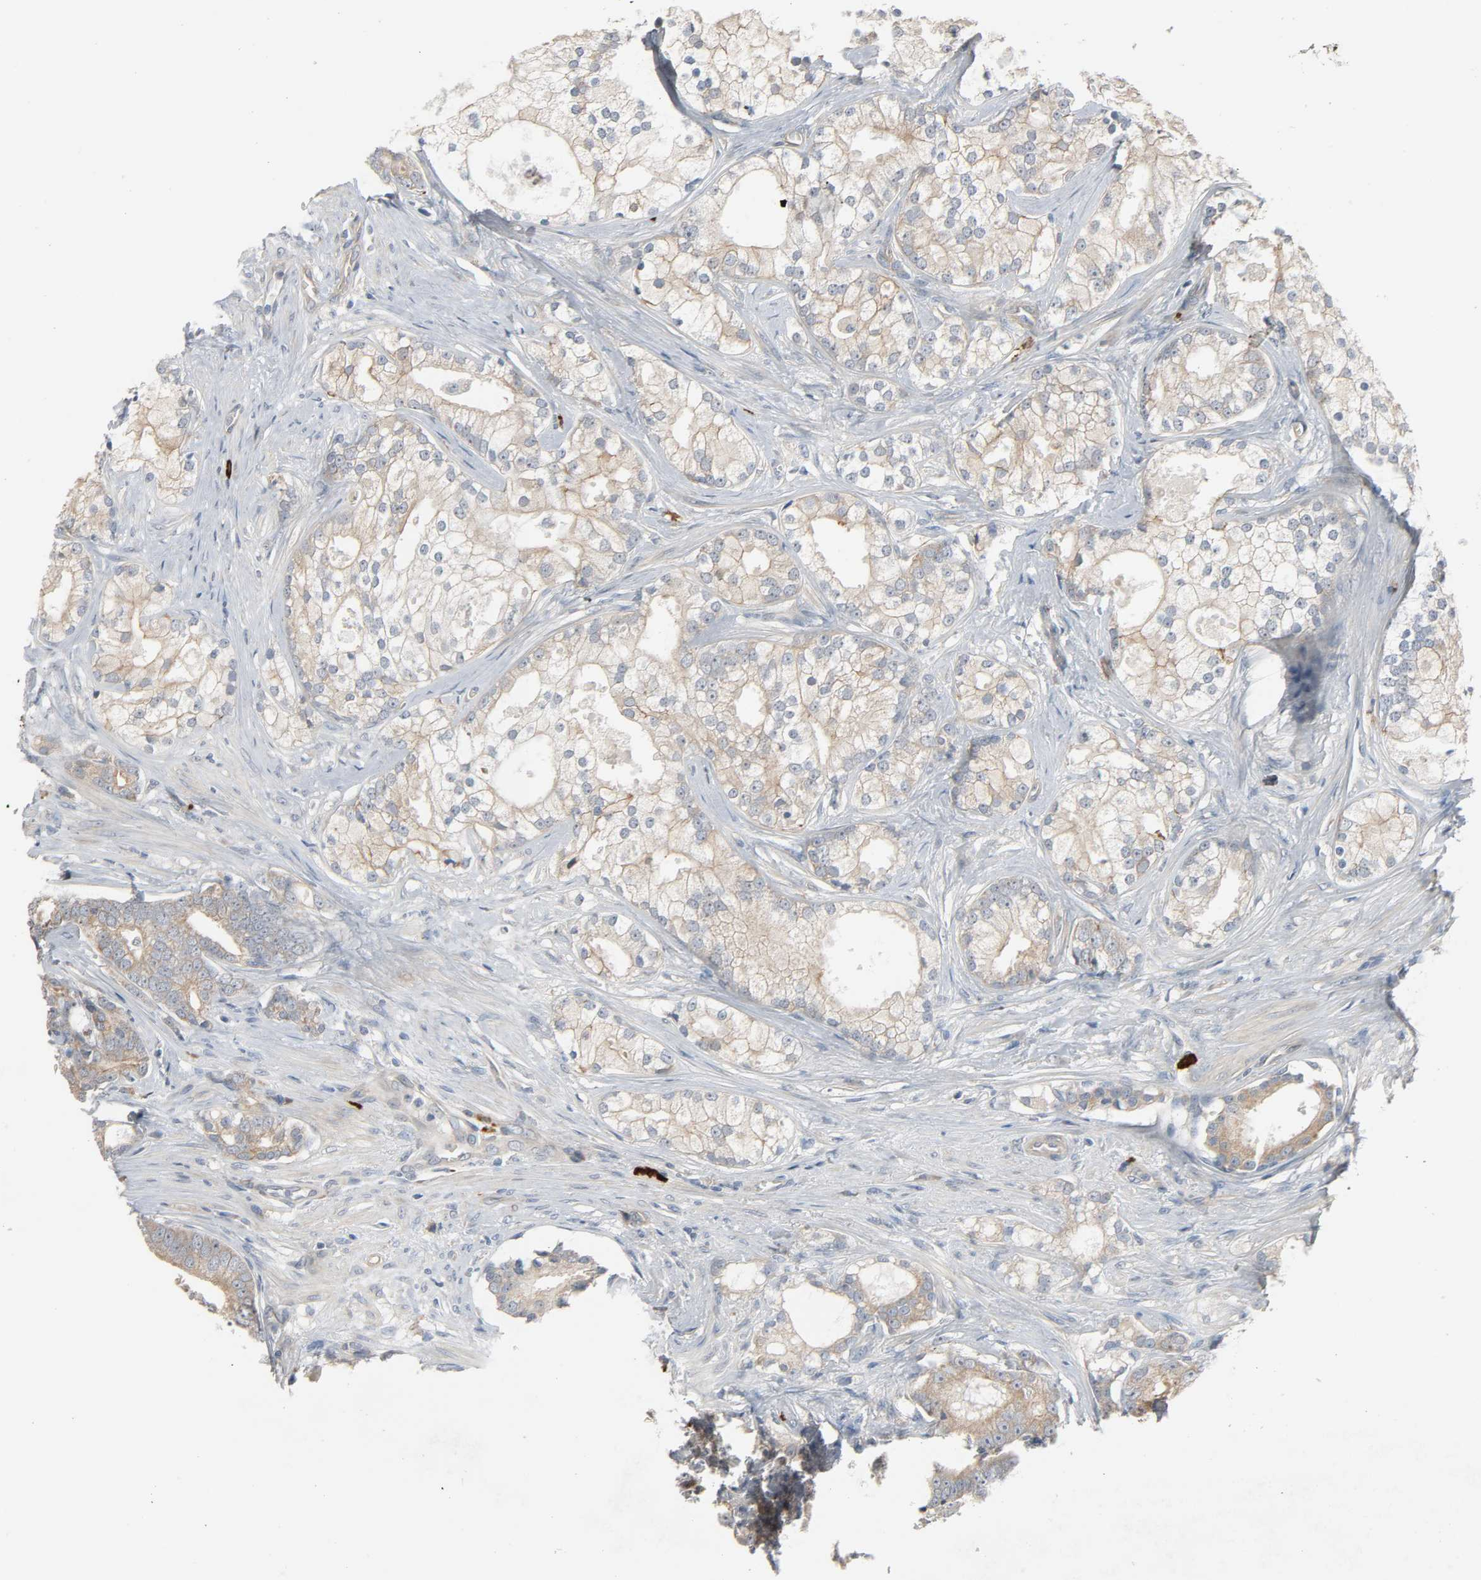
{"staining": {"intensity": "weak", "quantity": ">75%", "location": "cytoplasmic/membranous"}, "tissue": "prostate cancer", "cell_type": "Tumor cells", "image_type": "cancer", "snomed": [{"axis": "morphology", "description": "Adenocarcinoma, Low grade"}, {"axis": "topography", "description": "Prostate"}], "caption": "Prostate low-grade adenocarcinoma stained with DAB immunohistochemistry (IHC) displays low levels of weak cytoplasmic/membranous positivity in about >75% of tumor cells.", "gene": "LIMCH1", "patient": {"sex": "male", "age": 58}}